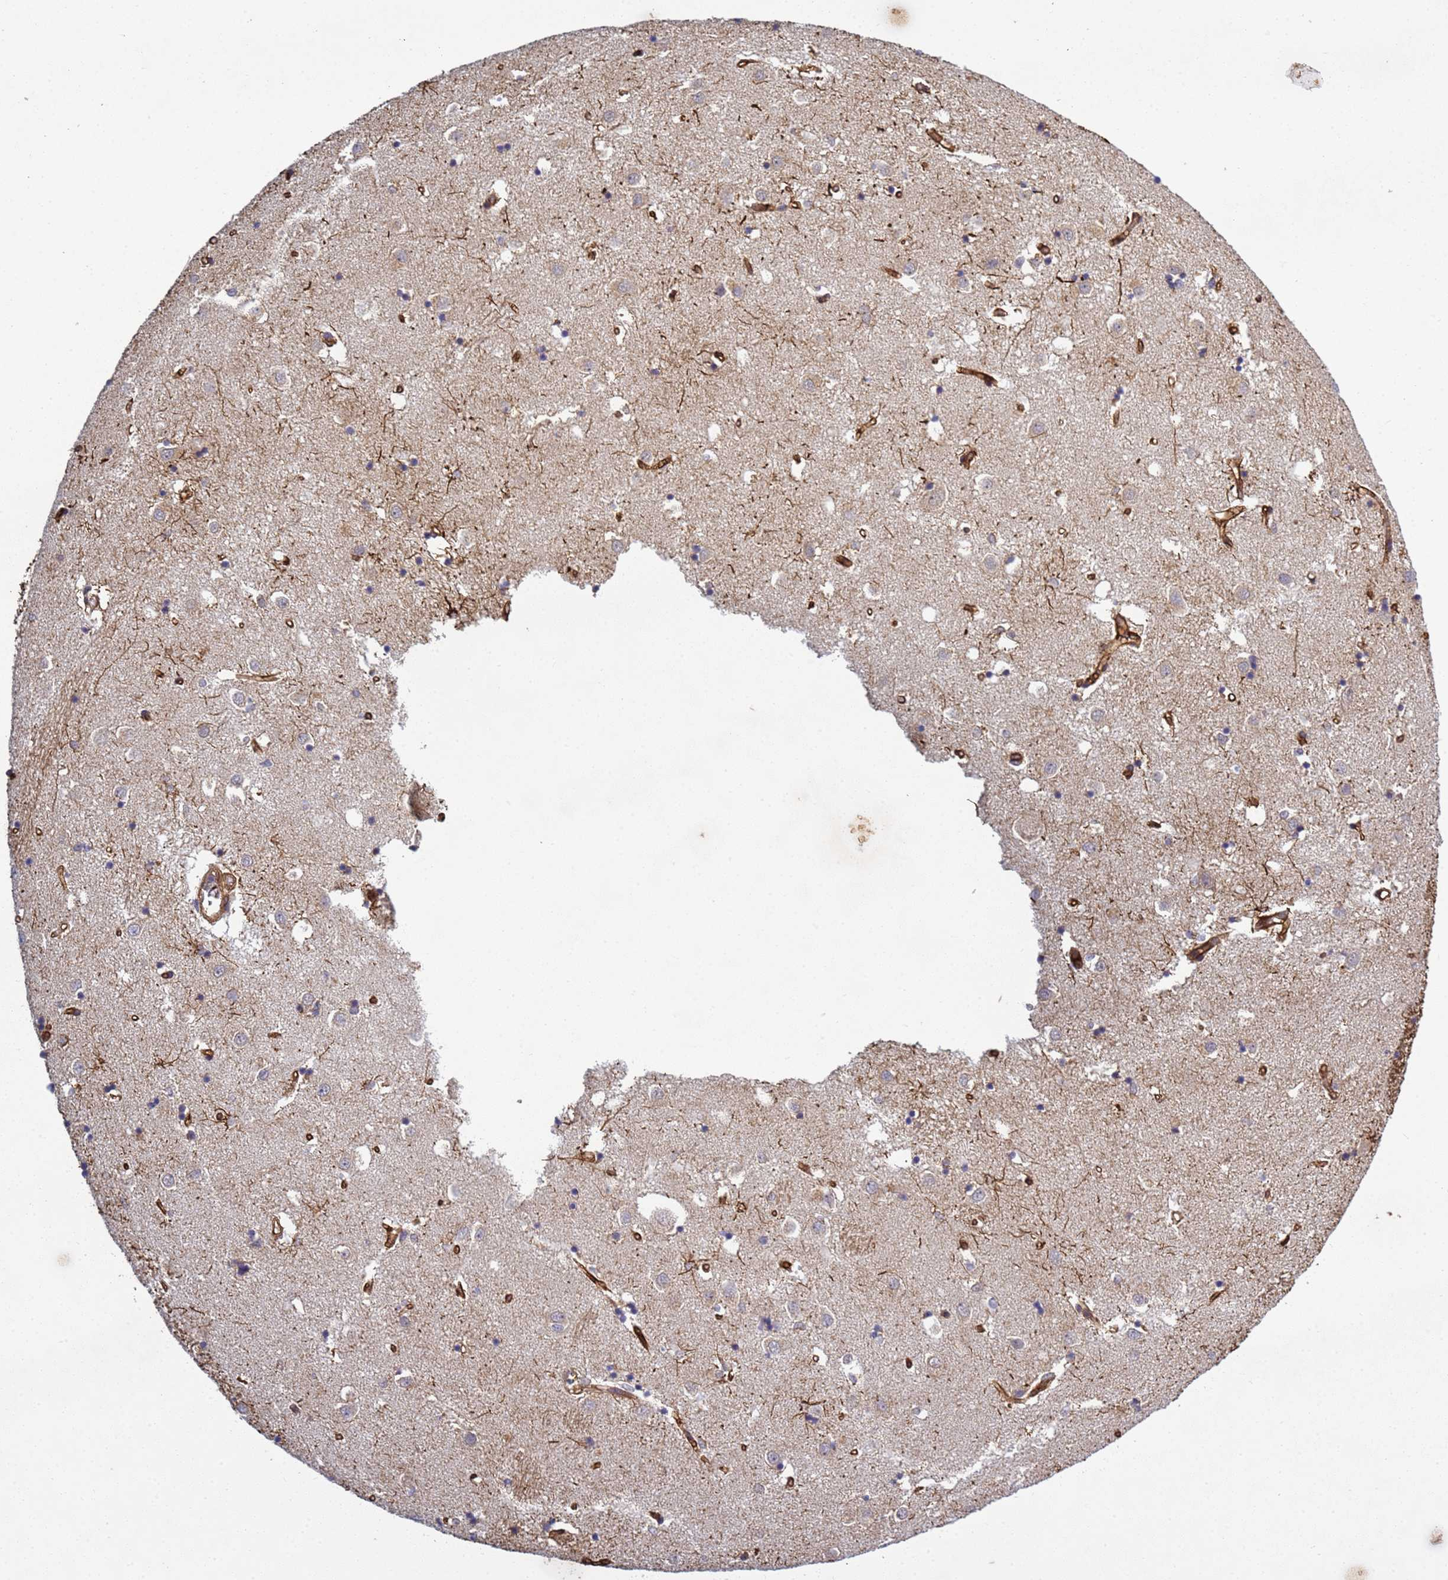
{"staining": {"intensity": "weak", "quantity": "25%-75%", "location": "cytoplasmic/membranous"}, "tissue": "caudate", "cell_type": "Glial cells", "image_type": "normal", "snomed": [{"axis": "morphology", "description": "Normal tissue, NOS"}, {"axis": "topography", "description": "Lateral ventricle wall"}], "caption": "Immunohistochemistry (IHC) photomicrograph of unremarkable caudate: caudate stained using immunohistochemistry demonstrates low levels of weak protein expression localized specifically in the cytoplasmic/membranous of glial cells, appearing as a cytoplasmic/membranous brown color.", "gene": "C8orf34", "patient": {"sex": "male", "age": 70}}